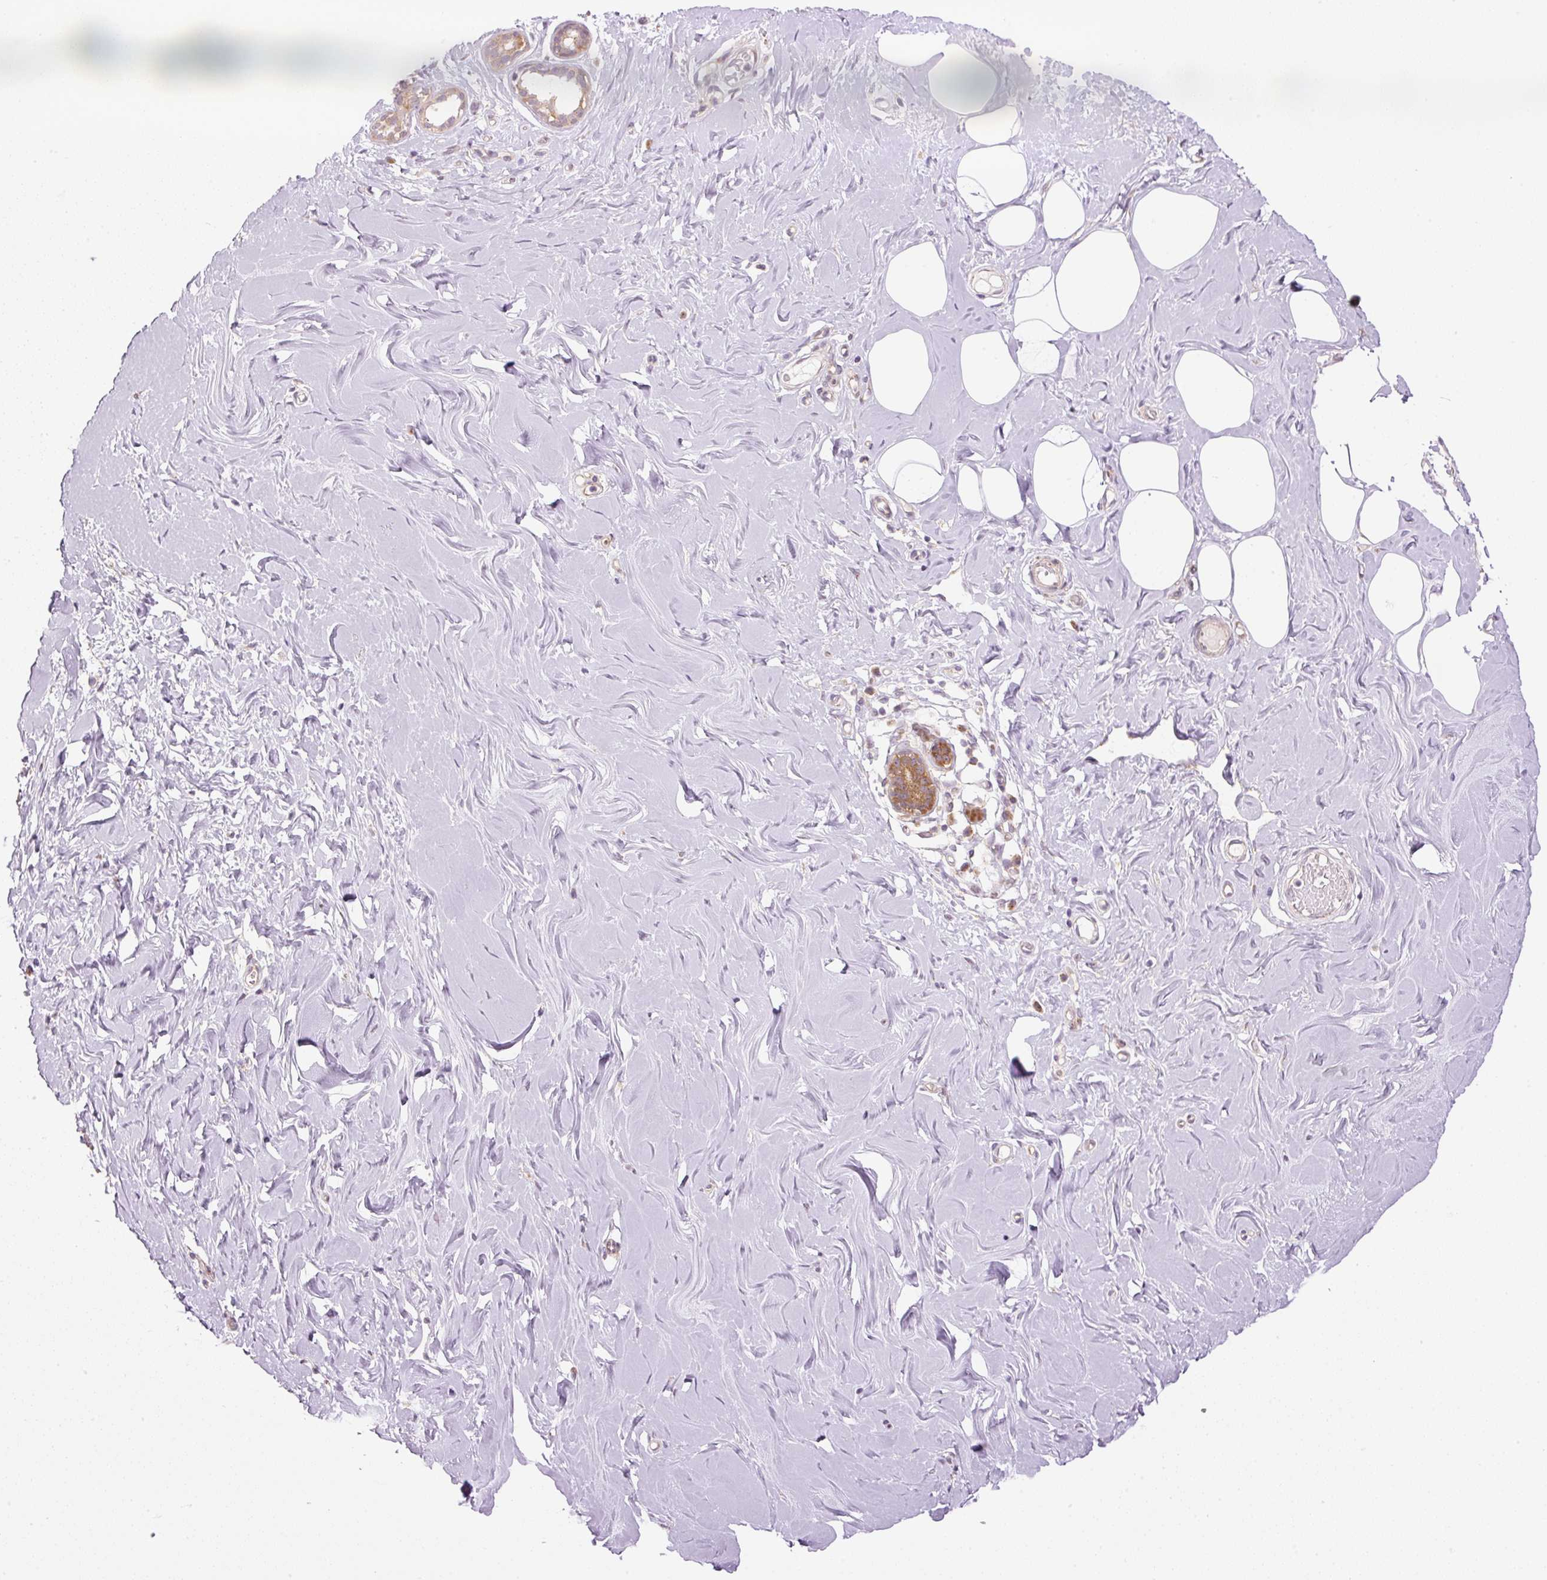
{"staining": {"intensity": "negative", "quantity": "none", "location": "none"}, "tissue": "breast", "cell_type": "Adipocytes", "image_type": "normal", "snomed": [{"axis": "morphology", "description": "Normal tissue, NOS"}, {"axis": "topography", "description": "Breast"}], "caption": "IHC histopathology image of benign breast: breast stained with DAB reveals no significant protein expression in adipocytes.", "gene": "MZT2A", "patient": {"sex": "female", "age": 27}}